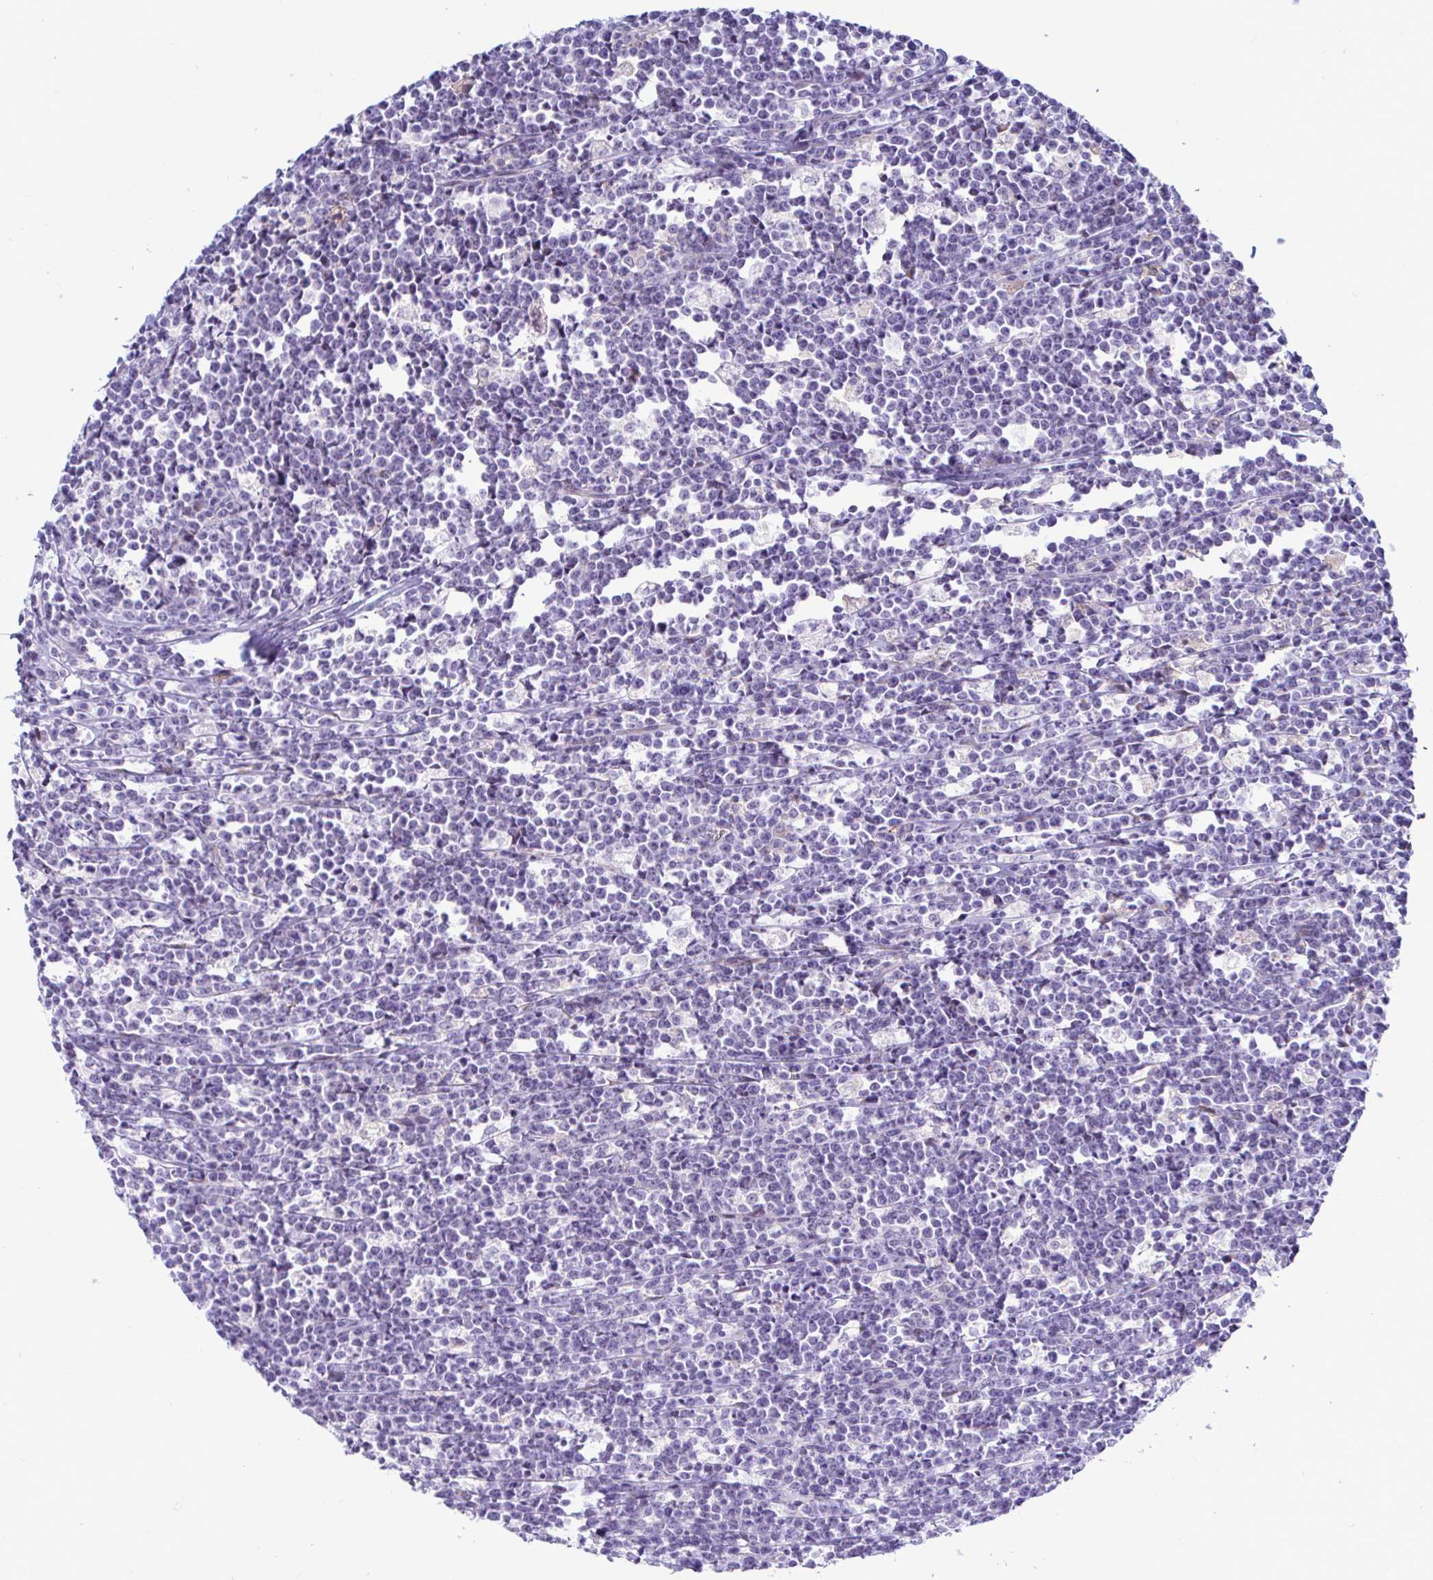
{"staining": {"intensity": "negative", "quantity": "none", "location": "none"}, "tissue": "lymphoma", "cell_type": "Tumor cells", "image_type": "cancer", "snomed": [{"axis": "morphology", "description": "Malignant lymphoma, non-Hodgkin's type, High grade"}, {"axis": "topography", "description": "Small intestine"}], "caption": "The photomicrograph displays no significant expression in tumor cells of lymphoma.", "gene": "NBPF3", "patient": {"sex": "female", "age": 56}}